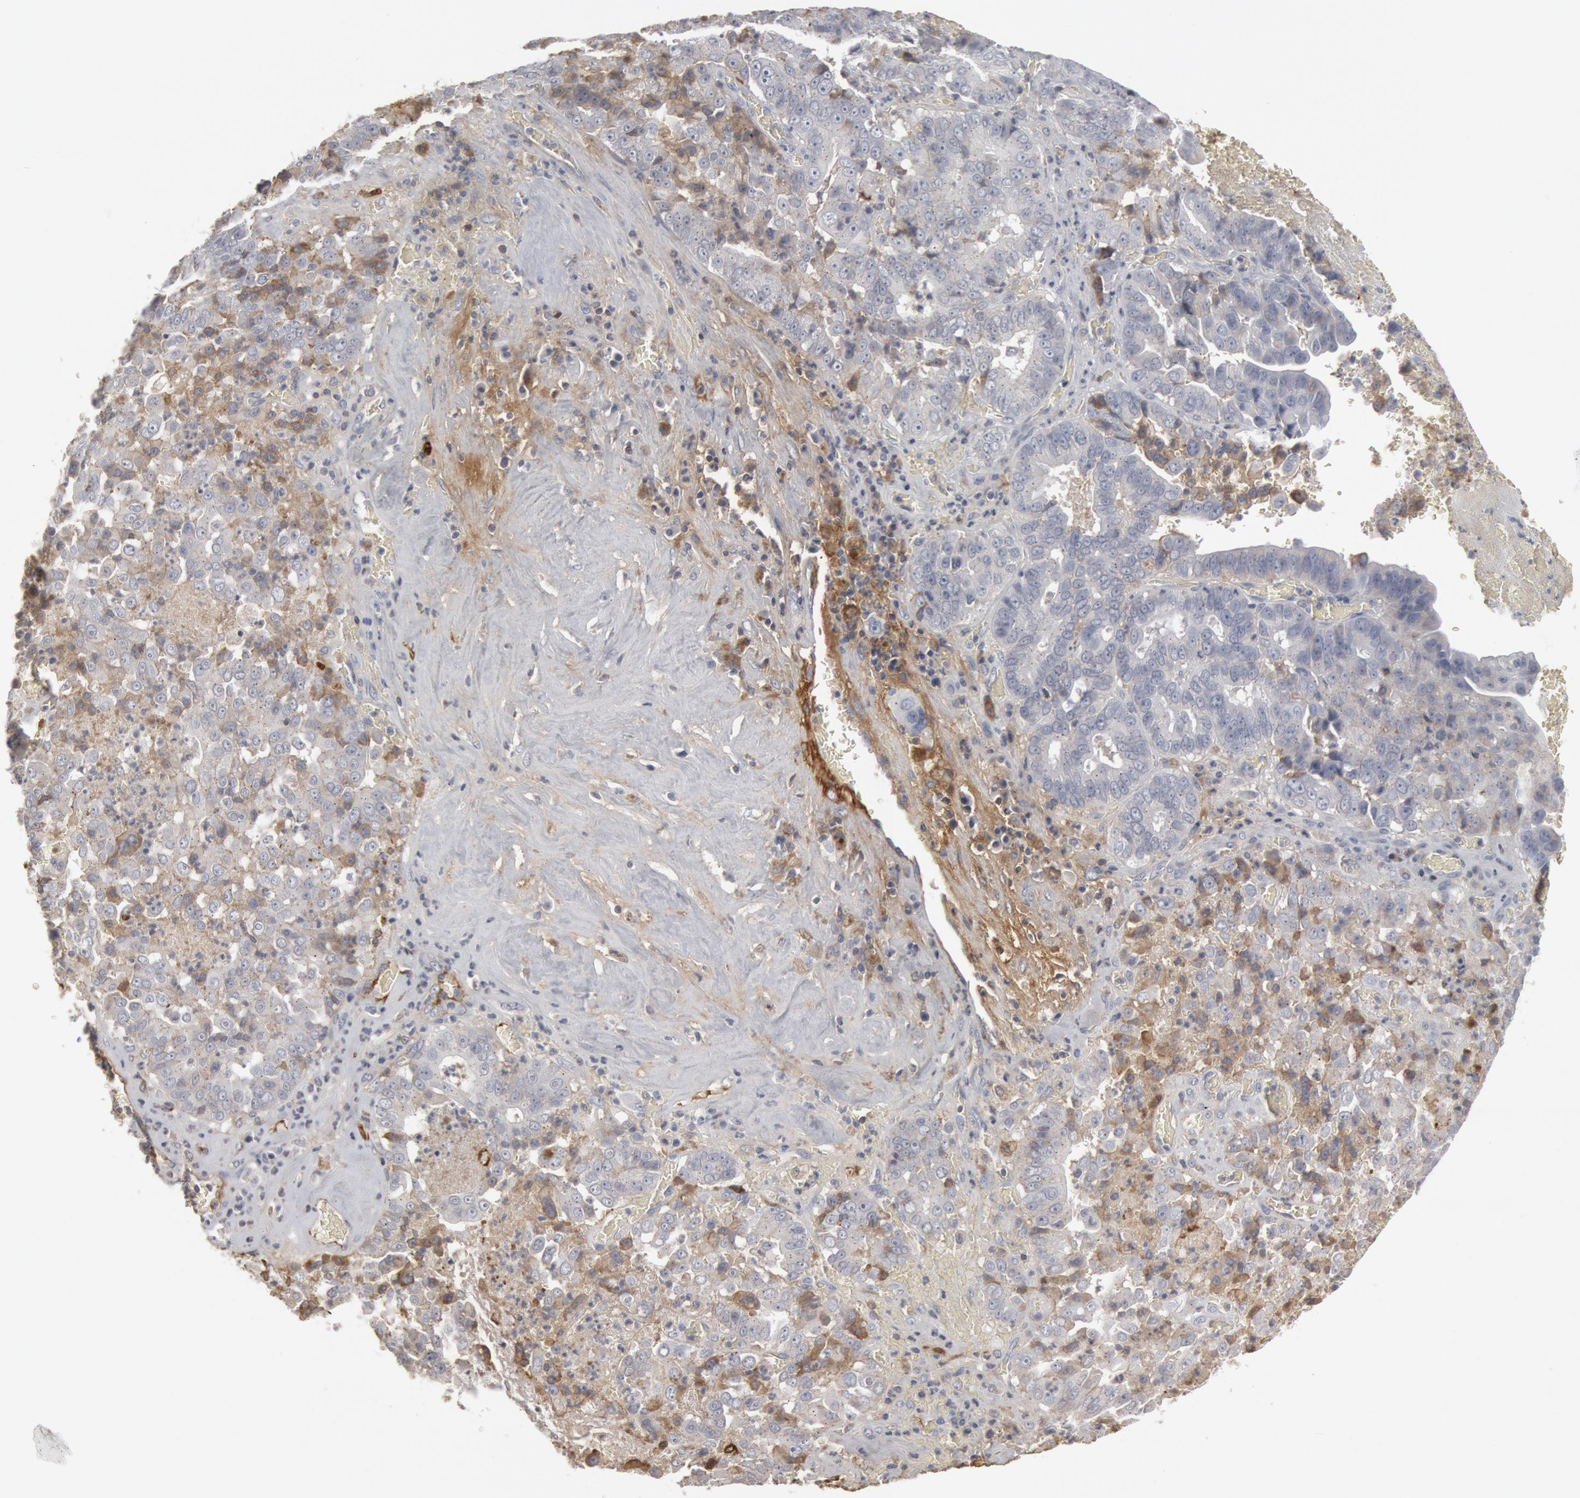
{"staining": {"intensity": "weak", "quantity": "<25%", "location": "cytoplasmic/membranous"}, "tissue": "liver cancer", "cell_type": "Tumor cells", "image_type": "cancer", "snomed": [{"axis": "morphology", "description": "Cholangiocarcinoma"}, {"axis": "topography", "description": "Liver"}], "caption": "Liver cholangiocarcinoma was stained to show a protein in brown. There is no significant expression in tumor cells.", "gene": "C1QC", "patient": {"sex": "female", "age": 79}}